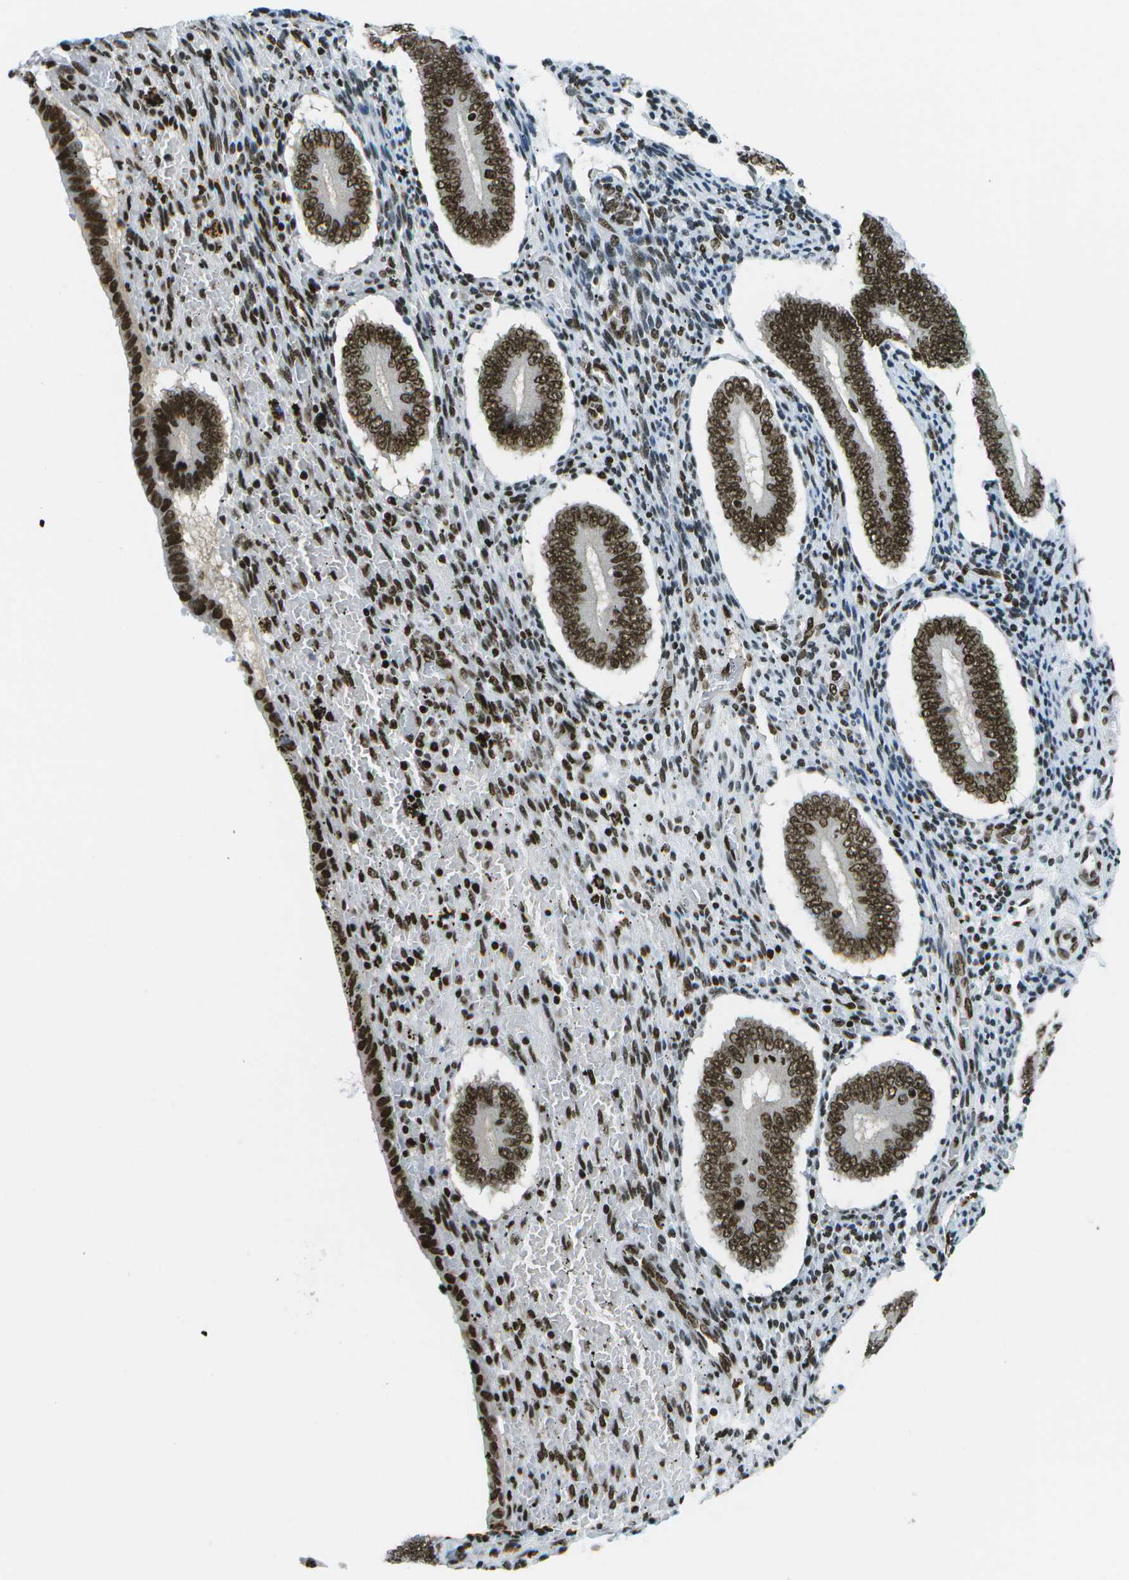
{"staining": {"intensity": "strong", "quantity": ">75%", "location": "nuclear"}, "tissue": "endometrium", "cell_type": "Cells in endometrial stroma", "image_type": "normal", "snomed": [{"axis": "morphology", "description": "Normal tissue, NOS"}, {"axis": "topography", "description": "Endometrium"}], "caption": "Strong nuclear positivity is appreciated in approximately >75% of cells in endometrial stroma in unremarkable endometrium. (brown staining indicates protein expression, while blue staining denotes nuclei).", "gene": "GLYR1", "patient": {"sex": "female", "age": 42}}